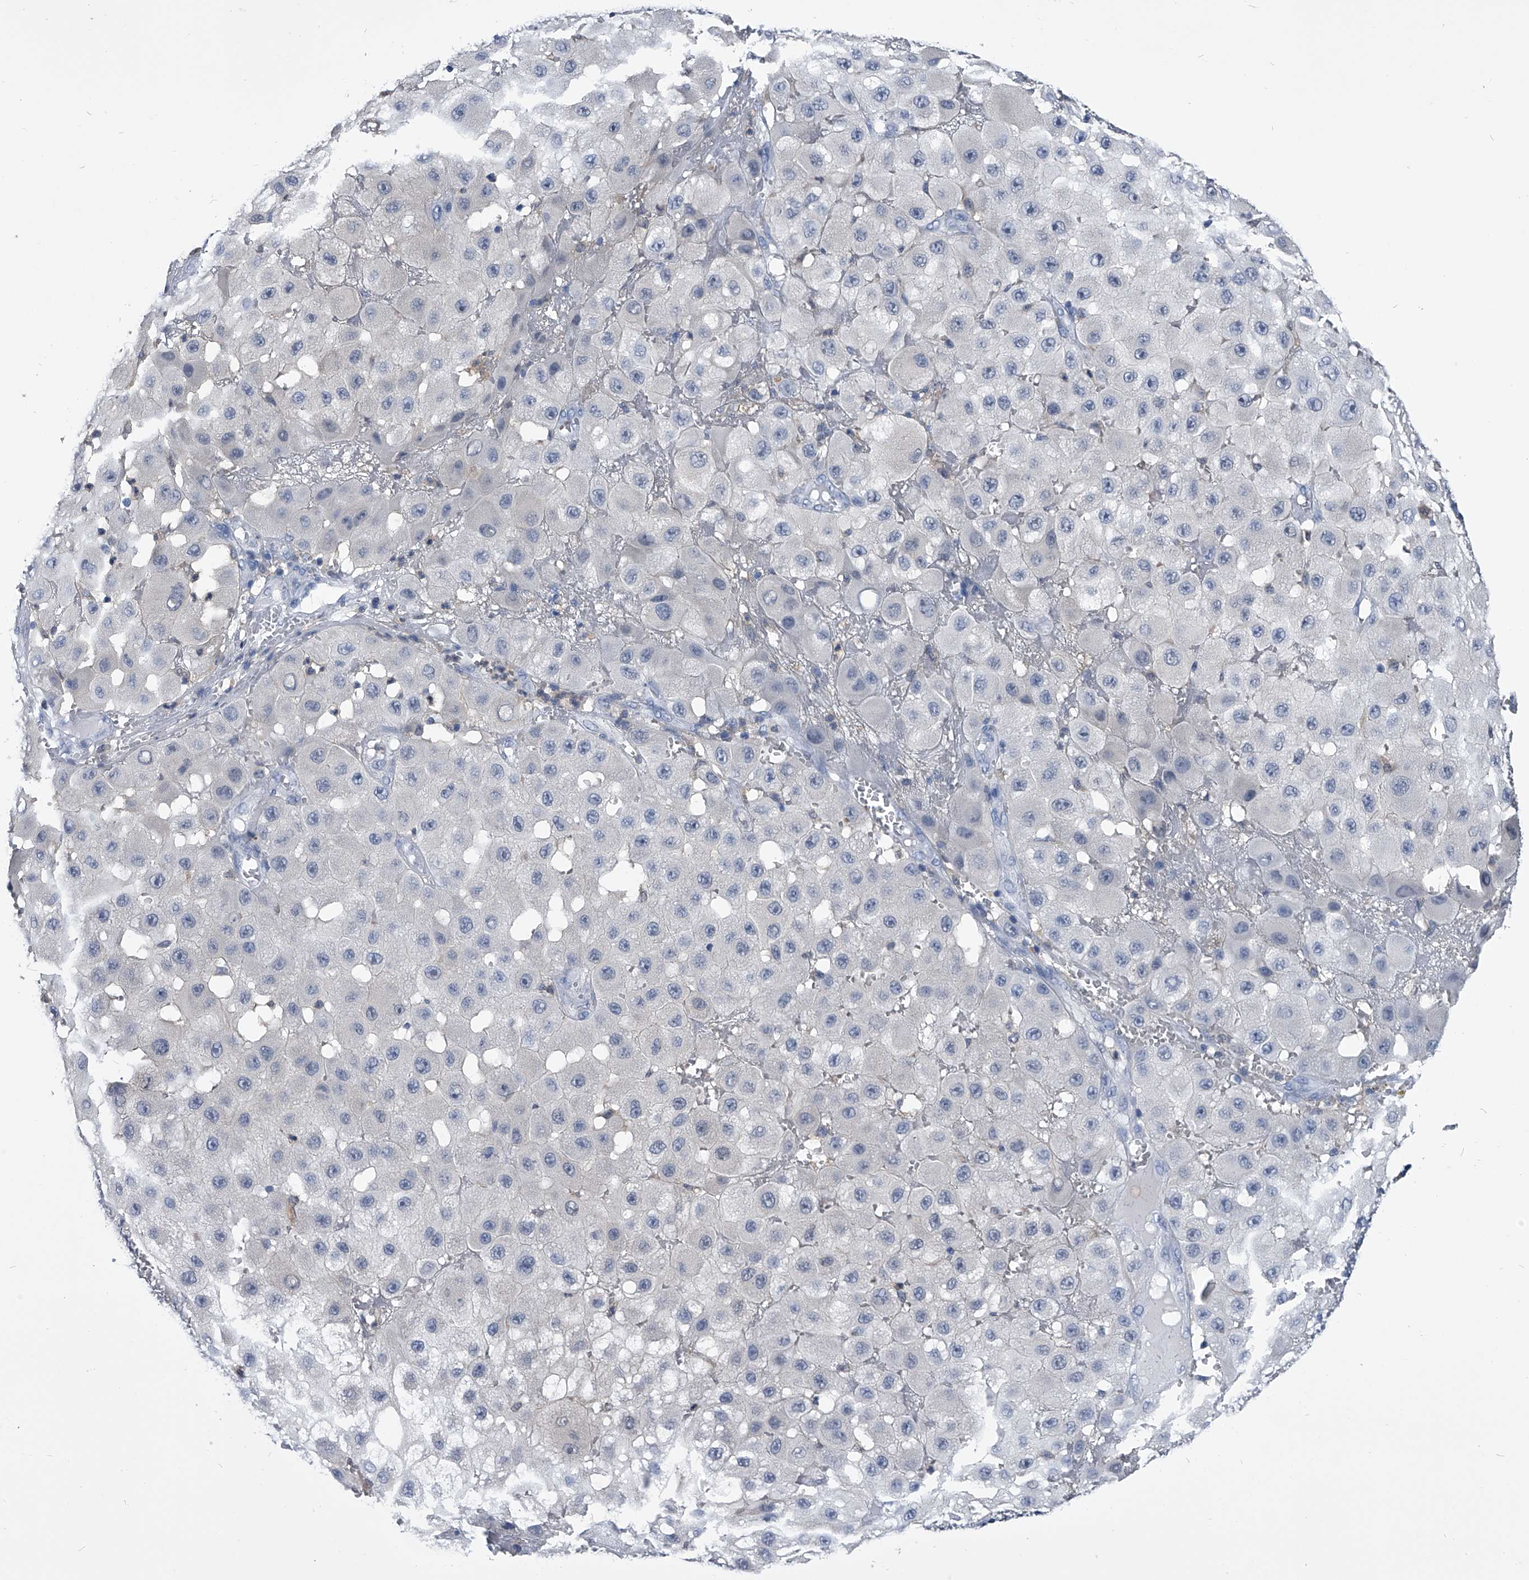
{"staining": {"intensity": "negative", "quantity": "none", "location": "none"}, "tissue": "melanoma", "cell_type": "Tumor cells", "image_type": "cancer", "snomed": [{"axis": "morphology", "description": "Malignant melanoma, NOS"}, {"axis": "topography", "description": "Skin"}], "caption": "A photomicrograph of melanoma stained for a protein displays no brown staining in tumor cells. (Stains: DAB immunohistochemistry (IHC) with hematoxylin counter stain, Microscopy: brightfield microscopy at high magnification).", "gene": "PDXK", "patient": {"sex": "female", "age": 81}}